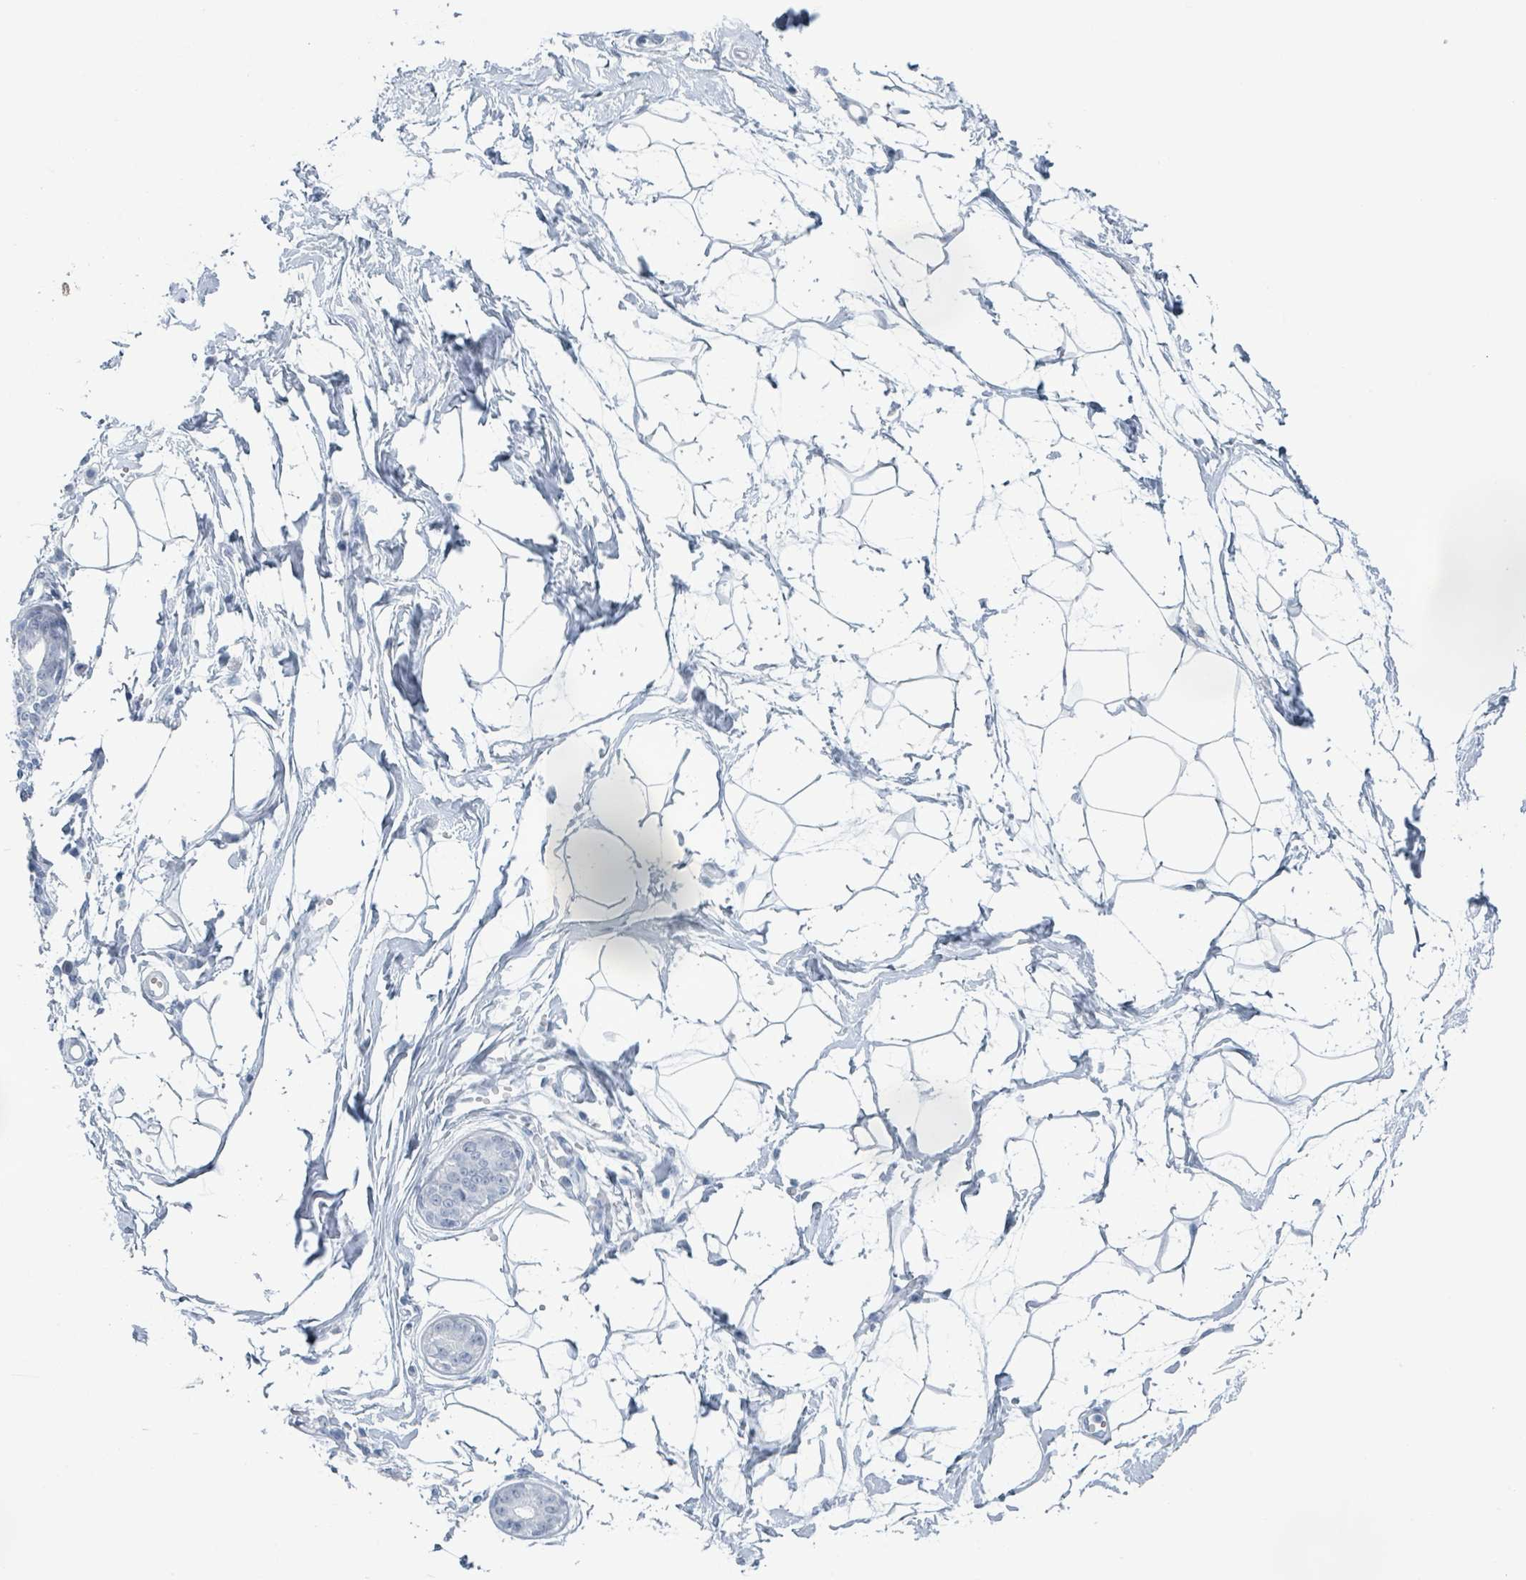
{"staining": {"intensity": "negative", "quantity": "none", "location": "none"}, "tissue": "breast", "cell_type": "Adipocytes", "image_type": "normal", "snomed": [{"axis": "morphology", "description": "Normal tissue, NOS"}, {"axis": "topography", "description": "Breast"}], "caption": "Human breast stained for a protein using immunohistochemistry (IHC) exhibits no expression in adipocytes.", "gene": "GPR15LG", "patient": {"sex": "female", "age": 45}}